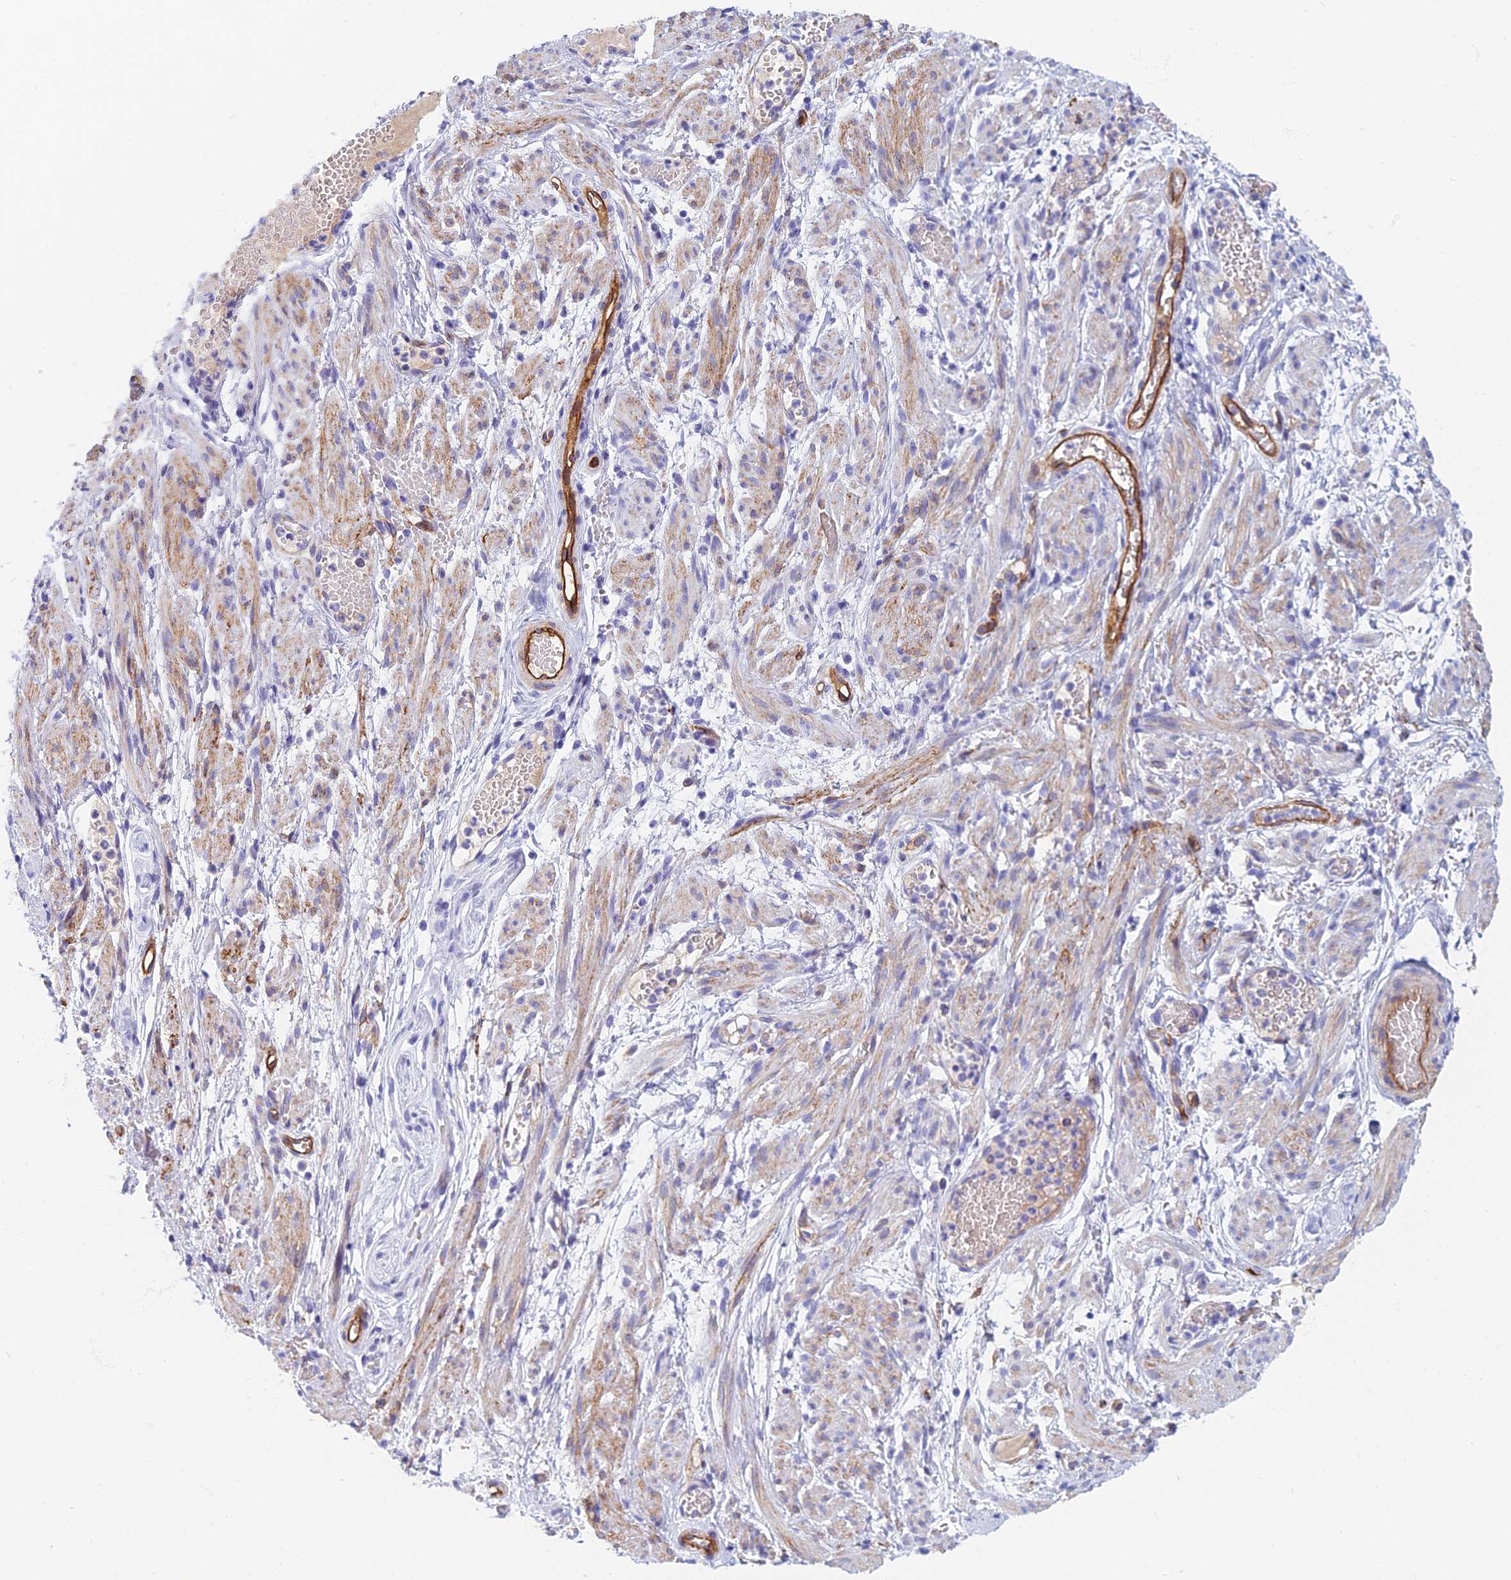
{"staining": {"intensity": "negative", "quantity": "none", "location": "none"}, "tissue": "adipose tissue", "cell_type": "Adipocytes", "image_type": "normal", "snomed": [{"axis": "morphology", "description": "Normal tissue, NOS"}, {"axis": "topography", "description": "Smooth muscle"}, {"axis": "topography", "description": "Peripheral nerve tissue"}], "caption": "Immunohistochemistry (IHC) photomicrograph of normal adipose tissue stained for a protein (brown), which reveals no positivity in adipocytes. (DAB immunohistochemistry, high magnification).", "gene": "ETFRF1", "patient": {"sex": "female", "age": 39}}